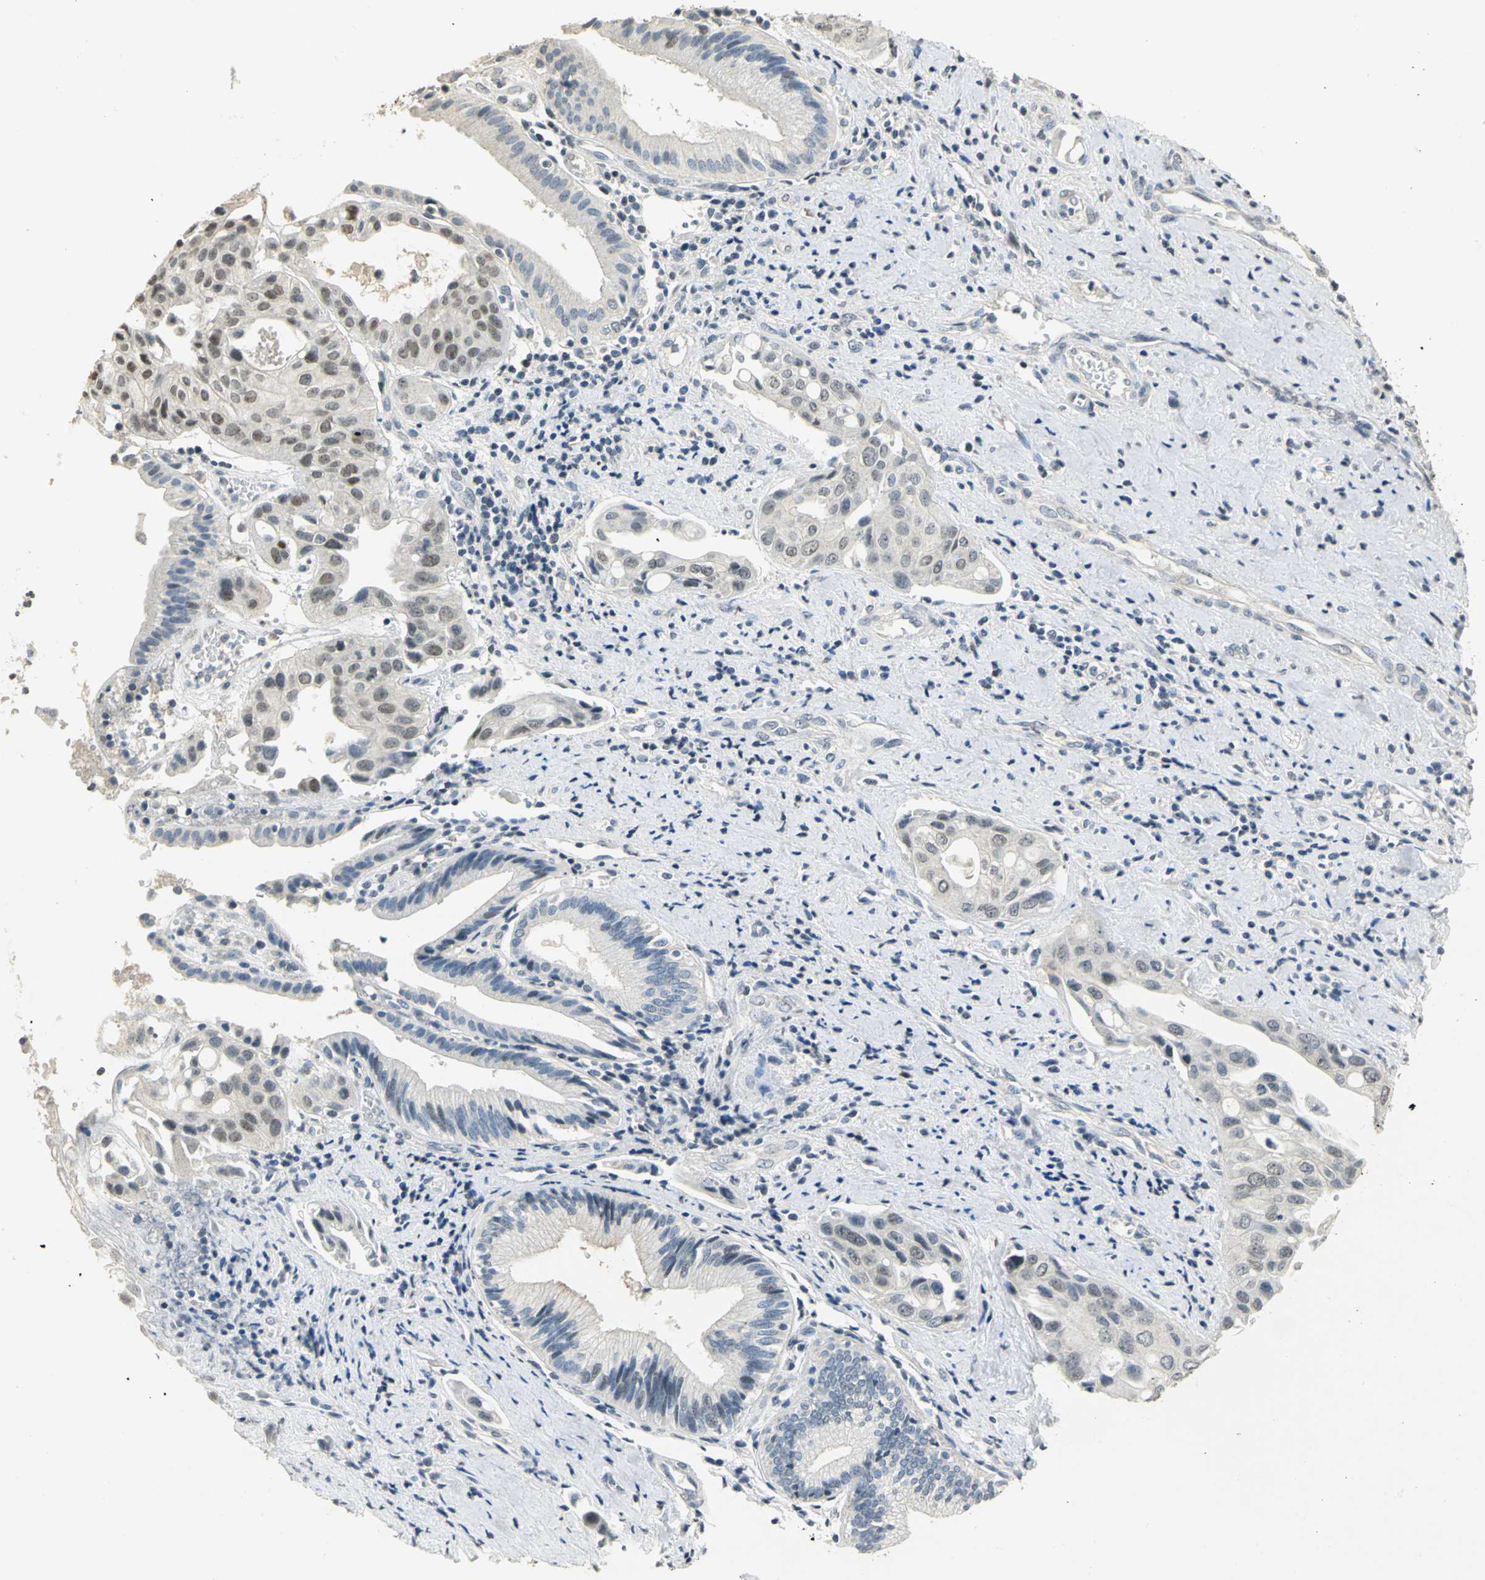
{"staining": {"intensity": "moderate", "quantity": "25%-75%", "location": "nuclear"}, "tissue": "pancreatic cancer", "cell_type": "Tumor cells", "image_type": "cancer", "snomed": [{"axis": "morphology", "description": "Adenocarcinoma, NOS"}, {"axis": "topography", "description": "Pancreas"}], "caption": "High-power microscopy captured an immunohistochemistry photomicrograph of adenocarcinoma (pancreatic), revealing moderate nuclear expression in approximately 25%-75% of tumor cells.", "gene": "DNAJB6", "patient": {"sex": "female", "age": 60}}